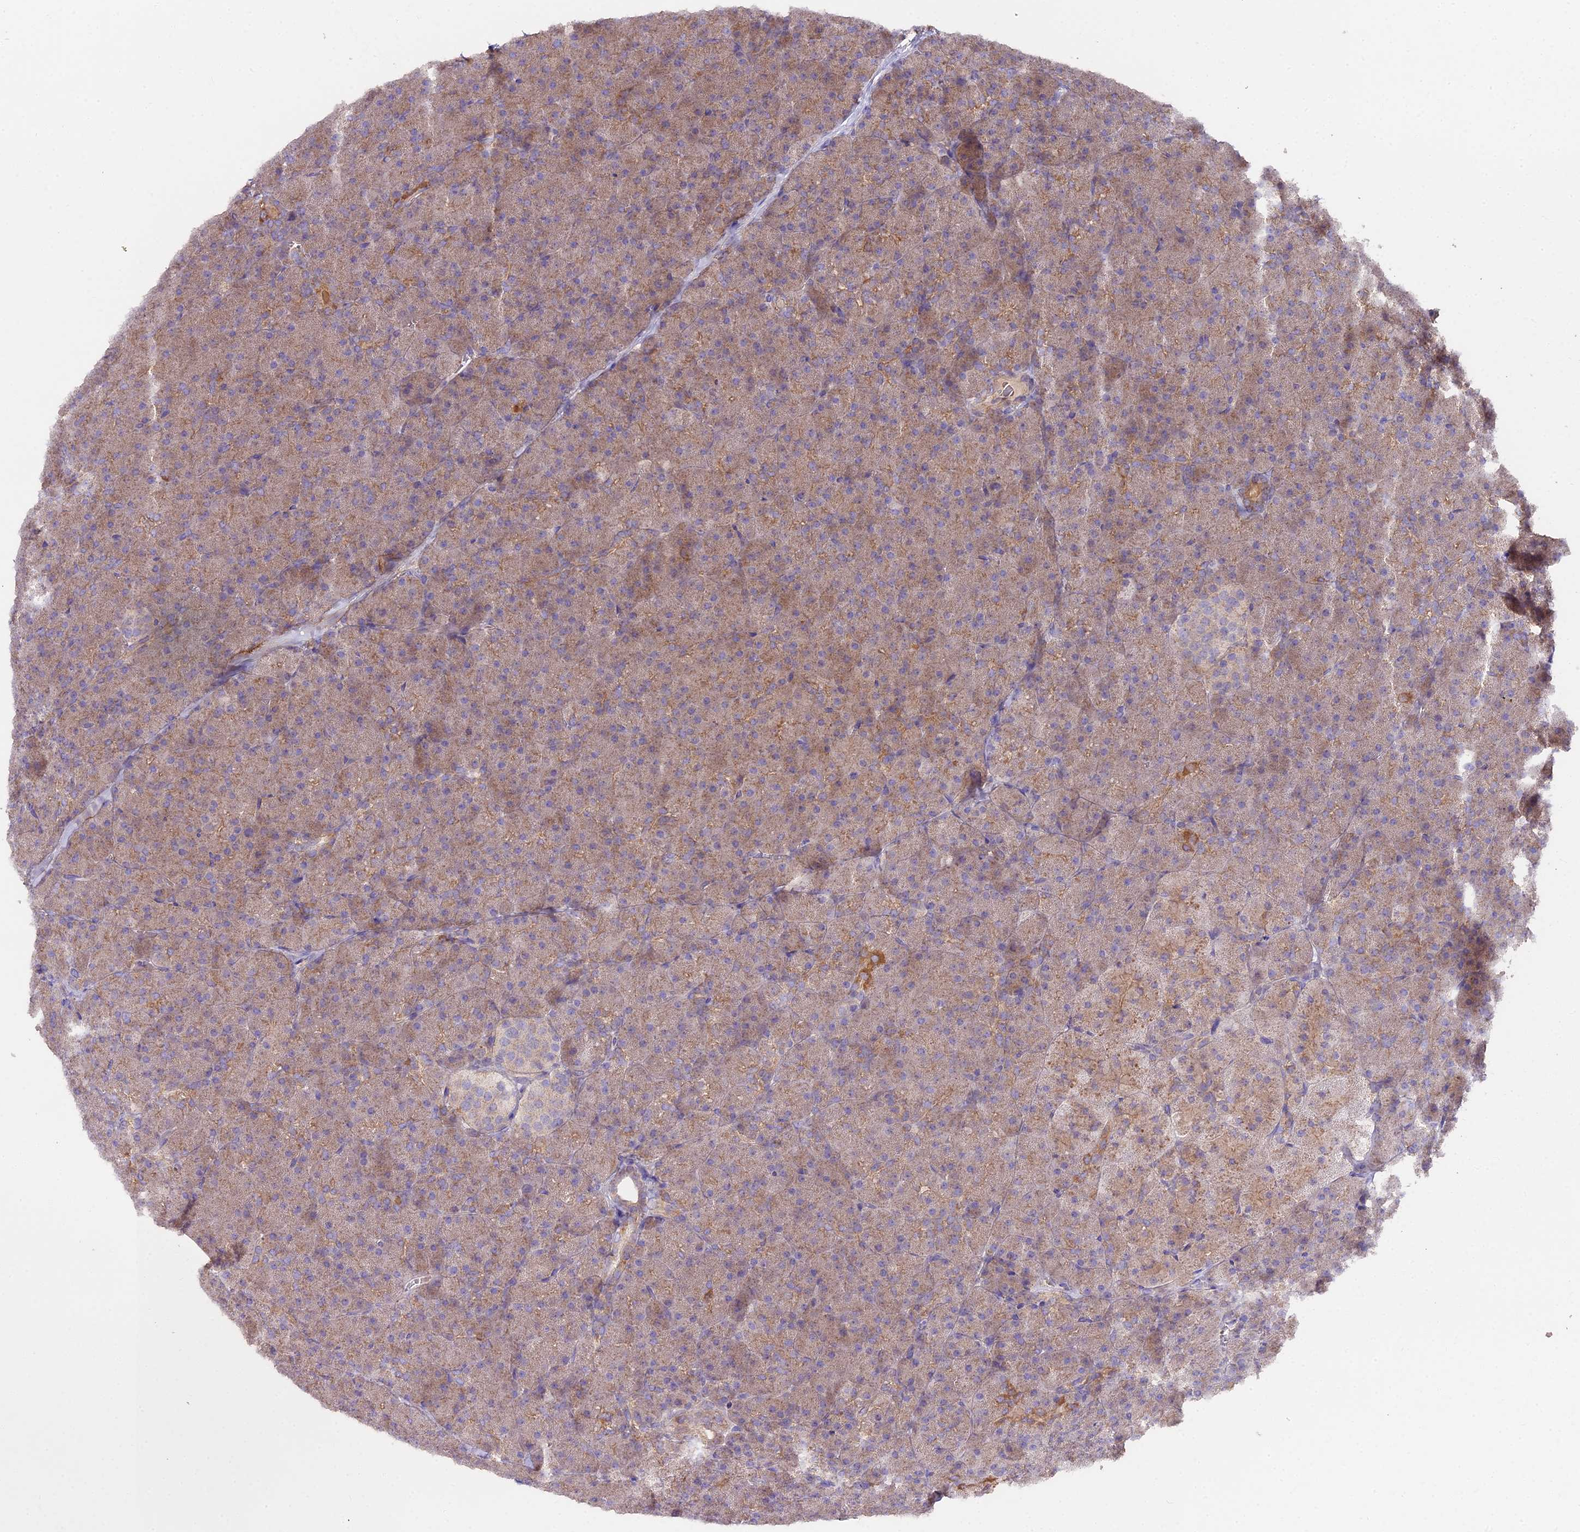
{"staining": {"intensity": "moderate", "quantity": "25%-75%", "location": "cytoplasmic/membranous"}, "tissue": "pancreas", "cell_type": "Exocrine glandular cells", "image_type": "normal", "snomed": [{"axis": "morphology", "description": "Normal tissue, NOS"}, {"axis": "topography", "description": "Pancreas"}], "caption": "IHC photomicrograph of benign pancreas: human pancreas stained using immunohistochemistry demonstrates medium levels of moderate protein expression localized specifically in the cytoplasmic/membranous of exocrine glandular cells, appearing as a cytoplasmic/membranous brown color.", "gene": "METTL13", "patient": {"sex": "male", "age": 36}}